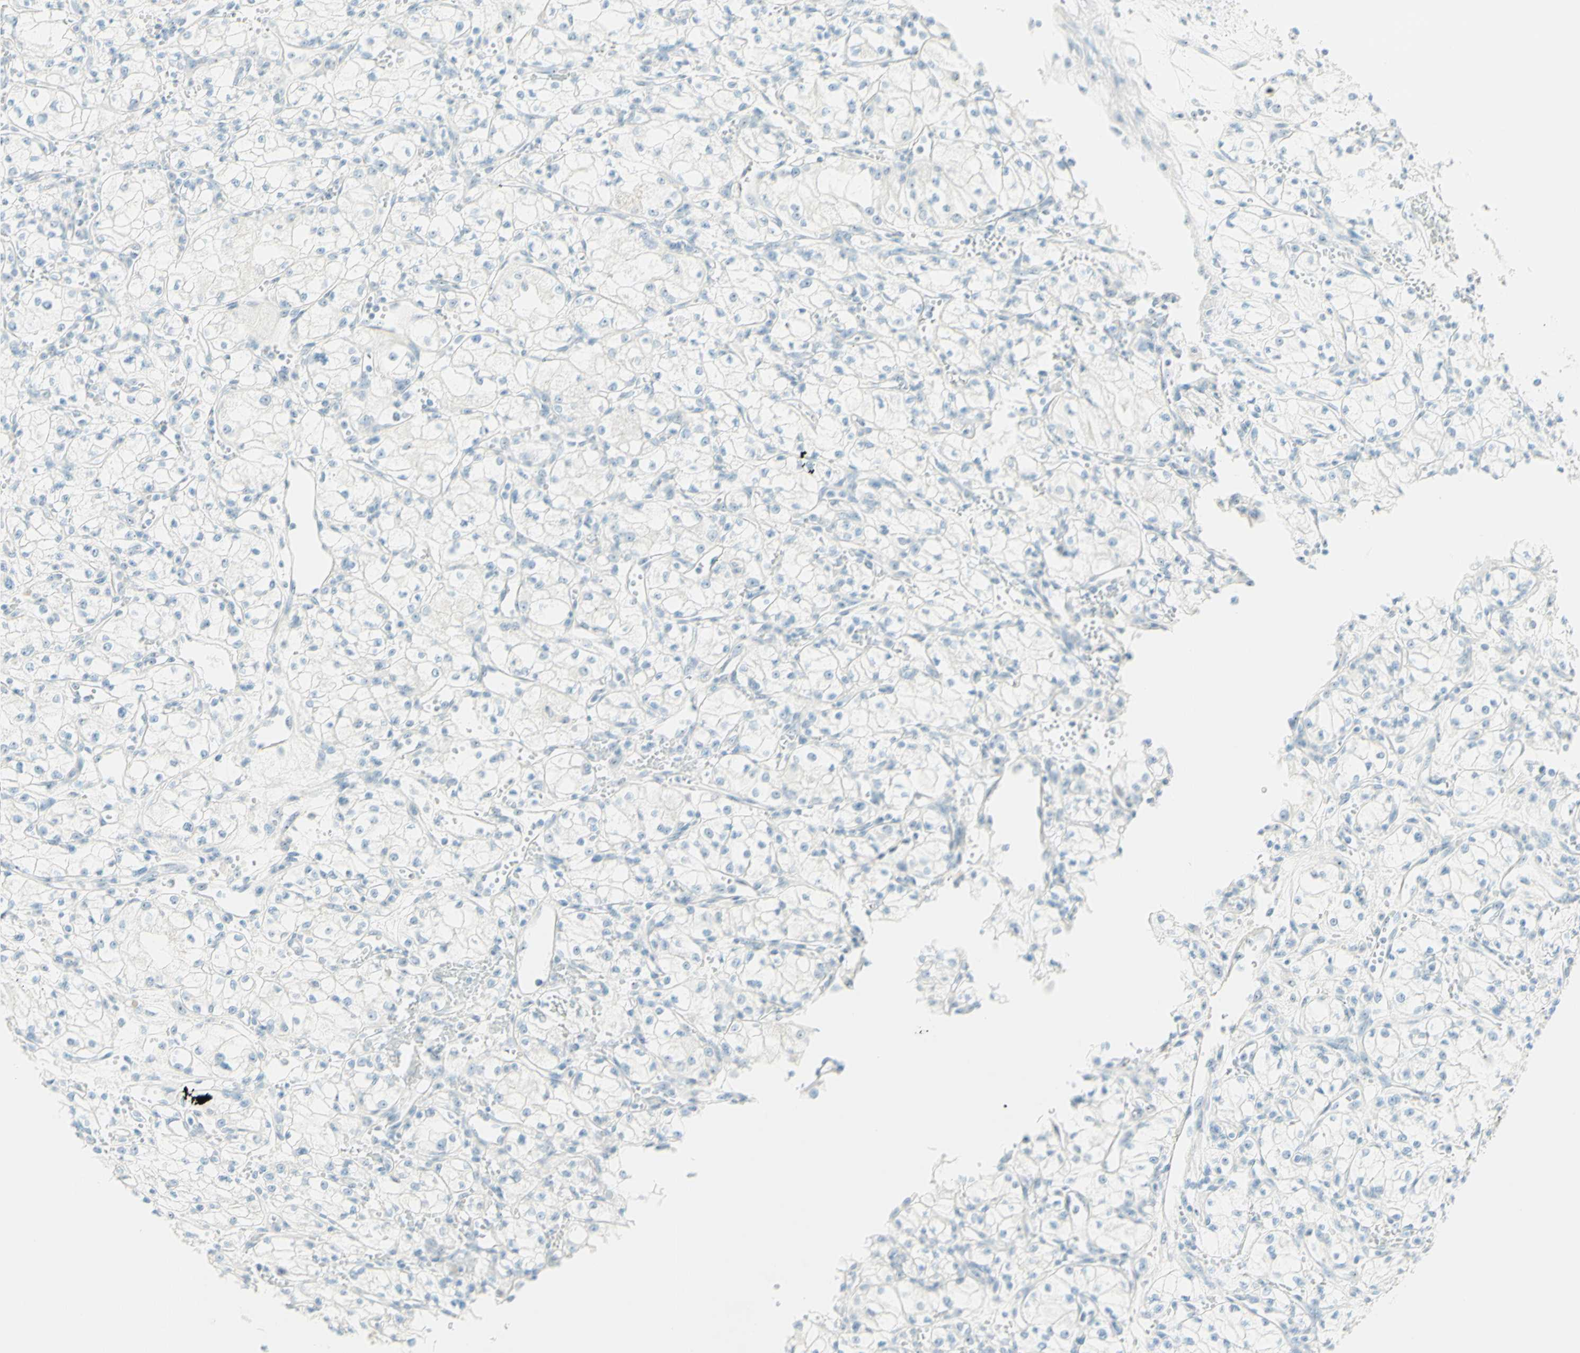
{"staining": {"intensity": "negative", "quantity": "none", "location": "none"}, "tissue": "renal cancer", "cell_type": "Tumor cells", "image_type": "cancer", "snomed": [{"axis": "morphology", "description": "Normal tissue, NOS"}, {"axis": "morphology", "description": "Adenocarcinoma, NOS"}, {"axis": "topography", "description": "Kidney"}], "caption": "Immunohistochemistry of renal cancer (adenocarcinoma) displays no positivity in tumor cells.", "gene": "FMR1NB", "patient": {"sex": "male", "age": 59}}